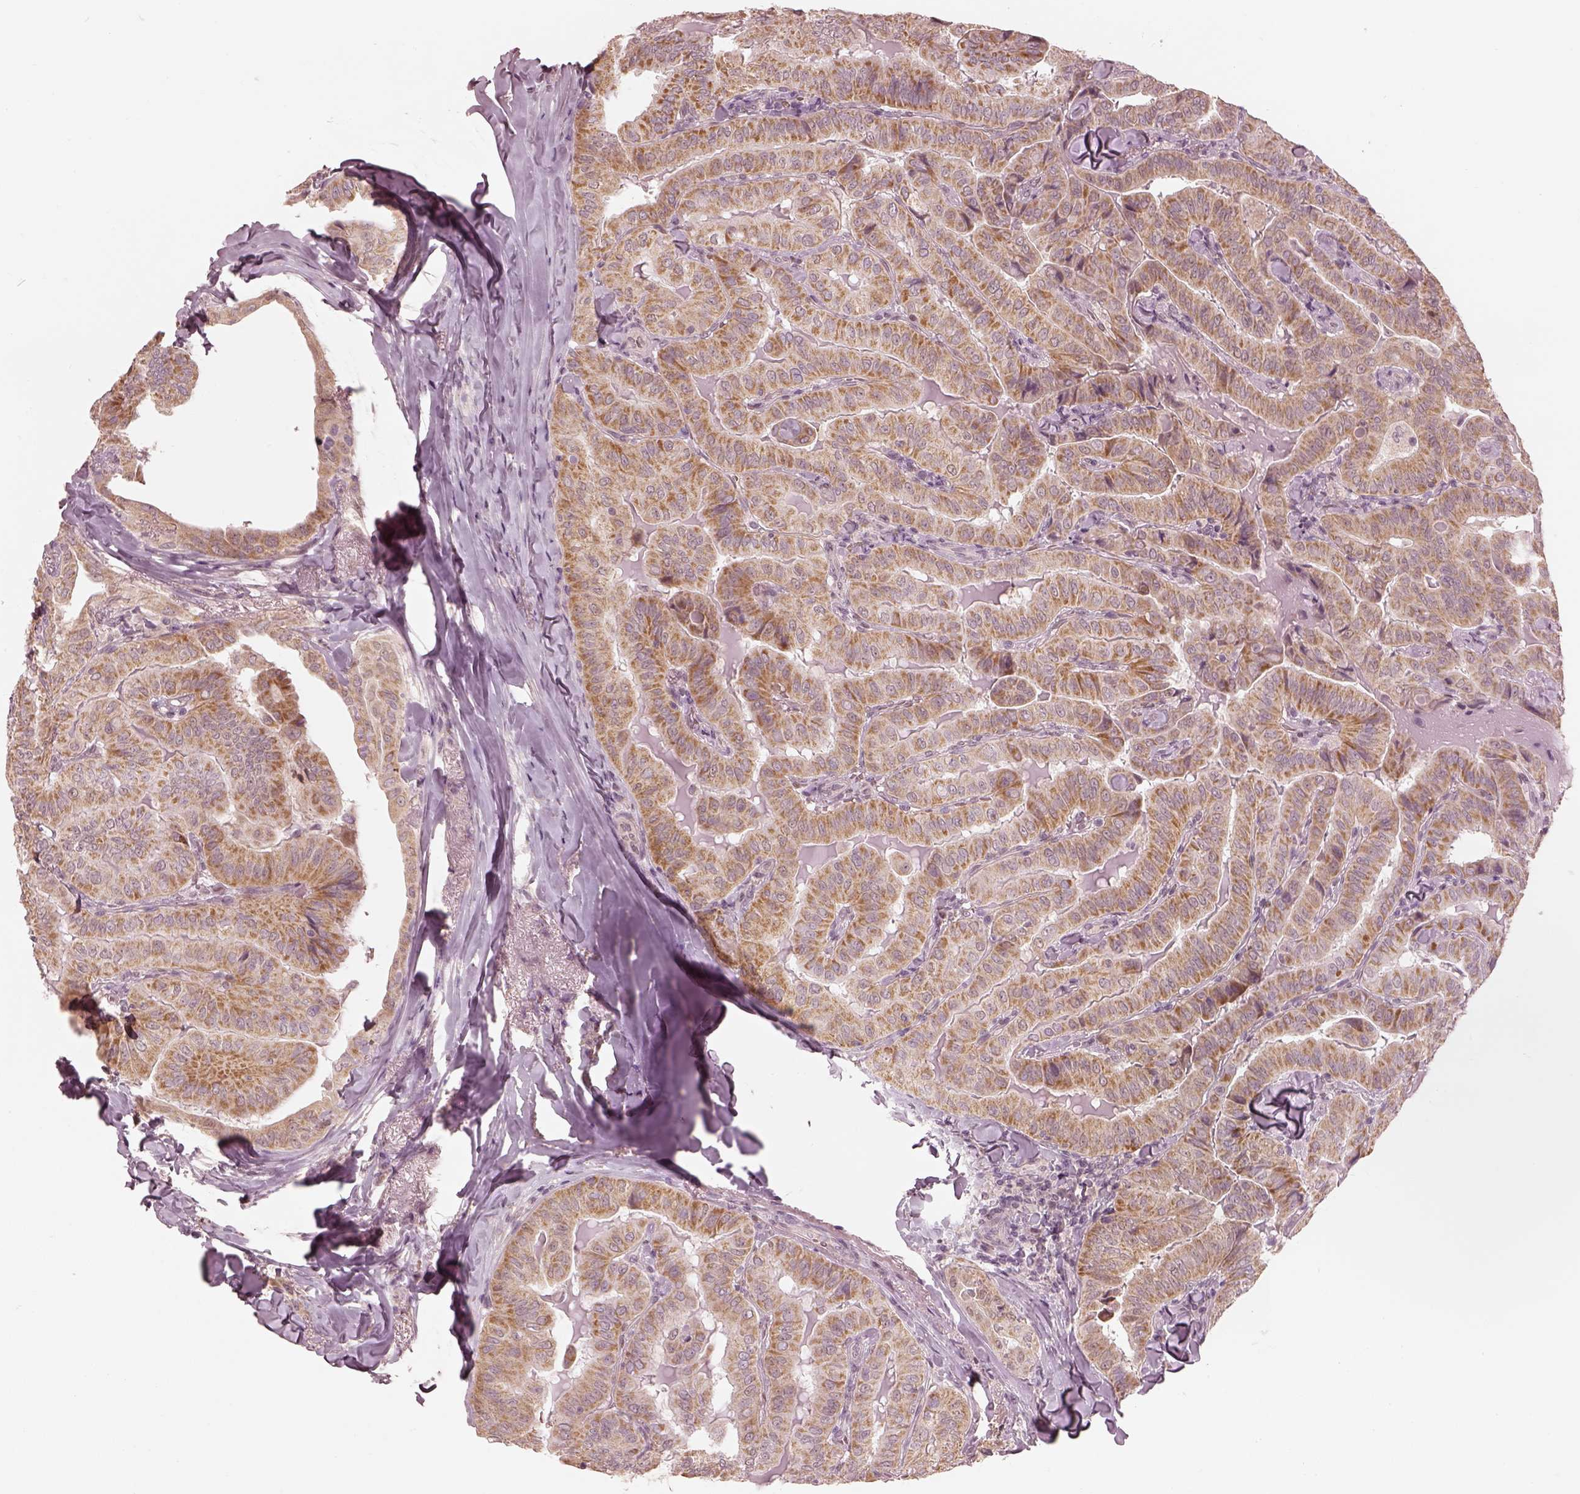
{"staining": {"intensity": "moderate", "quantity": ">75%", "location": "cytoplasmic/membranous"}, "tissue": "thyroid cancer", "cell_type": "Tumor cells", "image_type": "cancer", "snomed": [{"axis": "morphology", "description": "Papillary adenocarcinoma, NOS"}, {"axis": "topography", "description": "Thyroid gland"}], "caption": "Moderate cytoplasmic/membranous protein staining is seen in approximately >75% of tumor cells in papillary adenocarcinoma (thyroid). (Brightfield microscopy of DAB IHC at high magnification).", "gene": "IQCB1", "patient": {"sex": "female", "age": 68}}